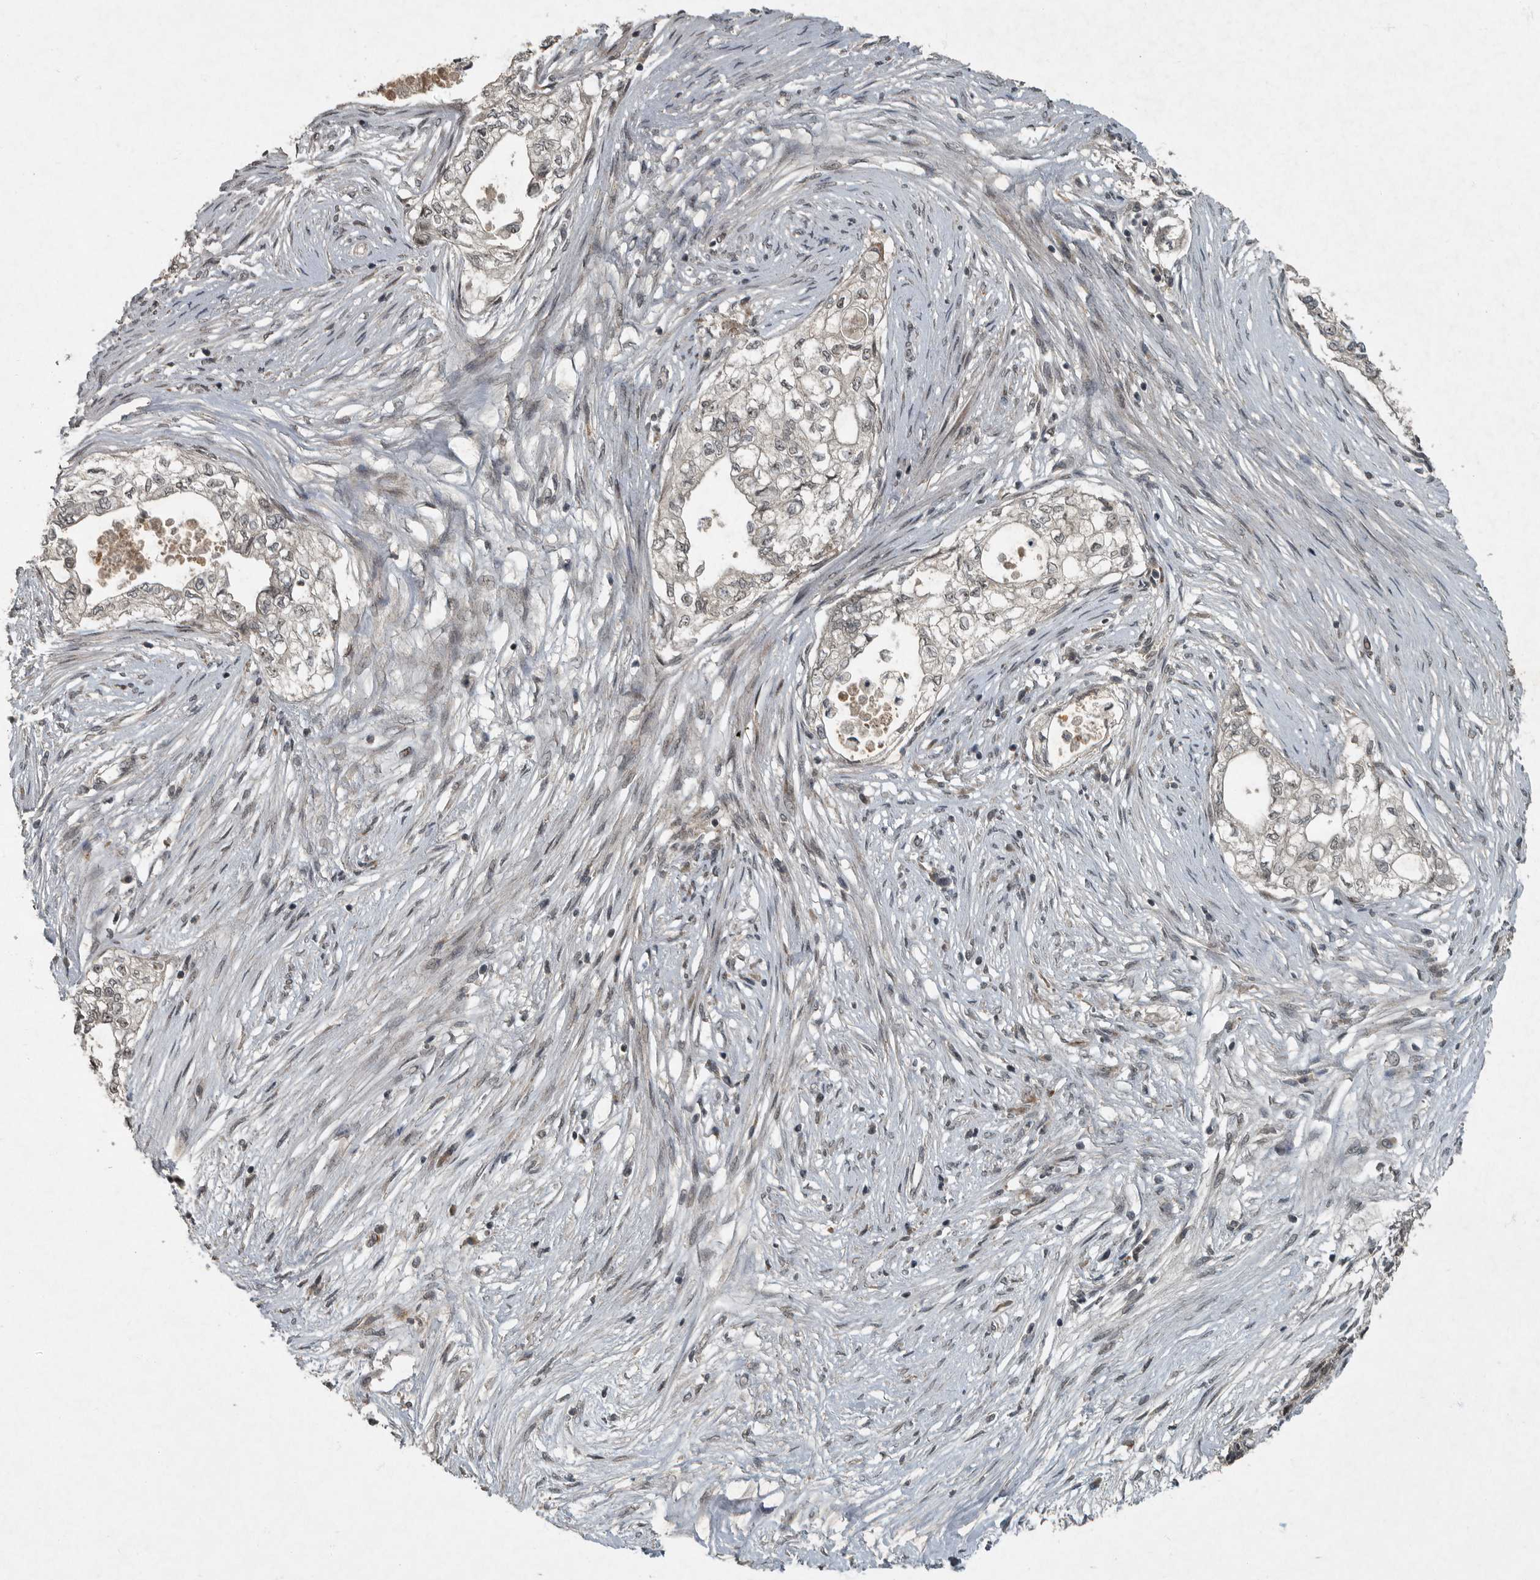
{"staining": {"intensity": "negative", "quantity": "none", "location": "none"}, "tissue": "pancreatic cancer", "cell_type": "Tumor cells", "image_type": "cancer", "snomed": [{"axis": "morphology", "description": "Adenocarcinoma, NOS"}, {"axis": "topography", "description": "Pancreas"}], "caption": "High magnification brightfield microscopy of adenocarcinoma (pancreatic) stained with DAB (brown) and counterstained with hematoxylin (blue): tumor cells show no significant staining.", "gene": "FOXO1", "patient": {"sex": "male", "age": 72}}